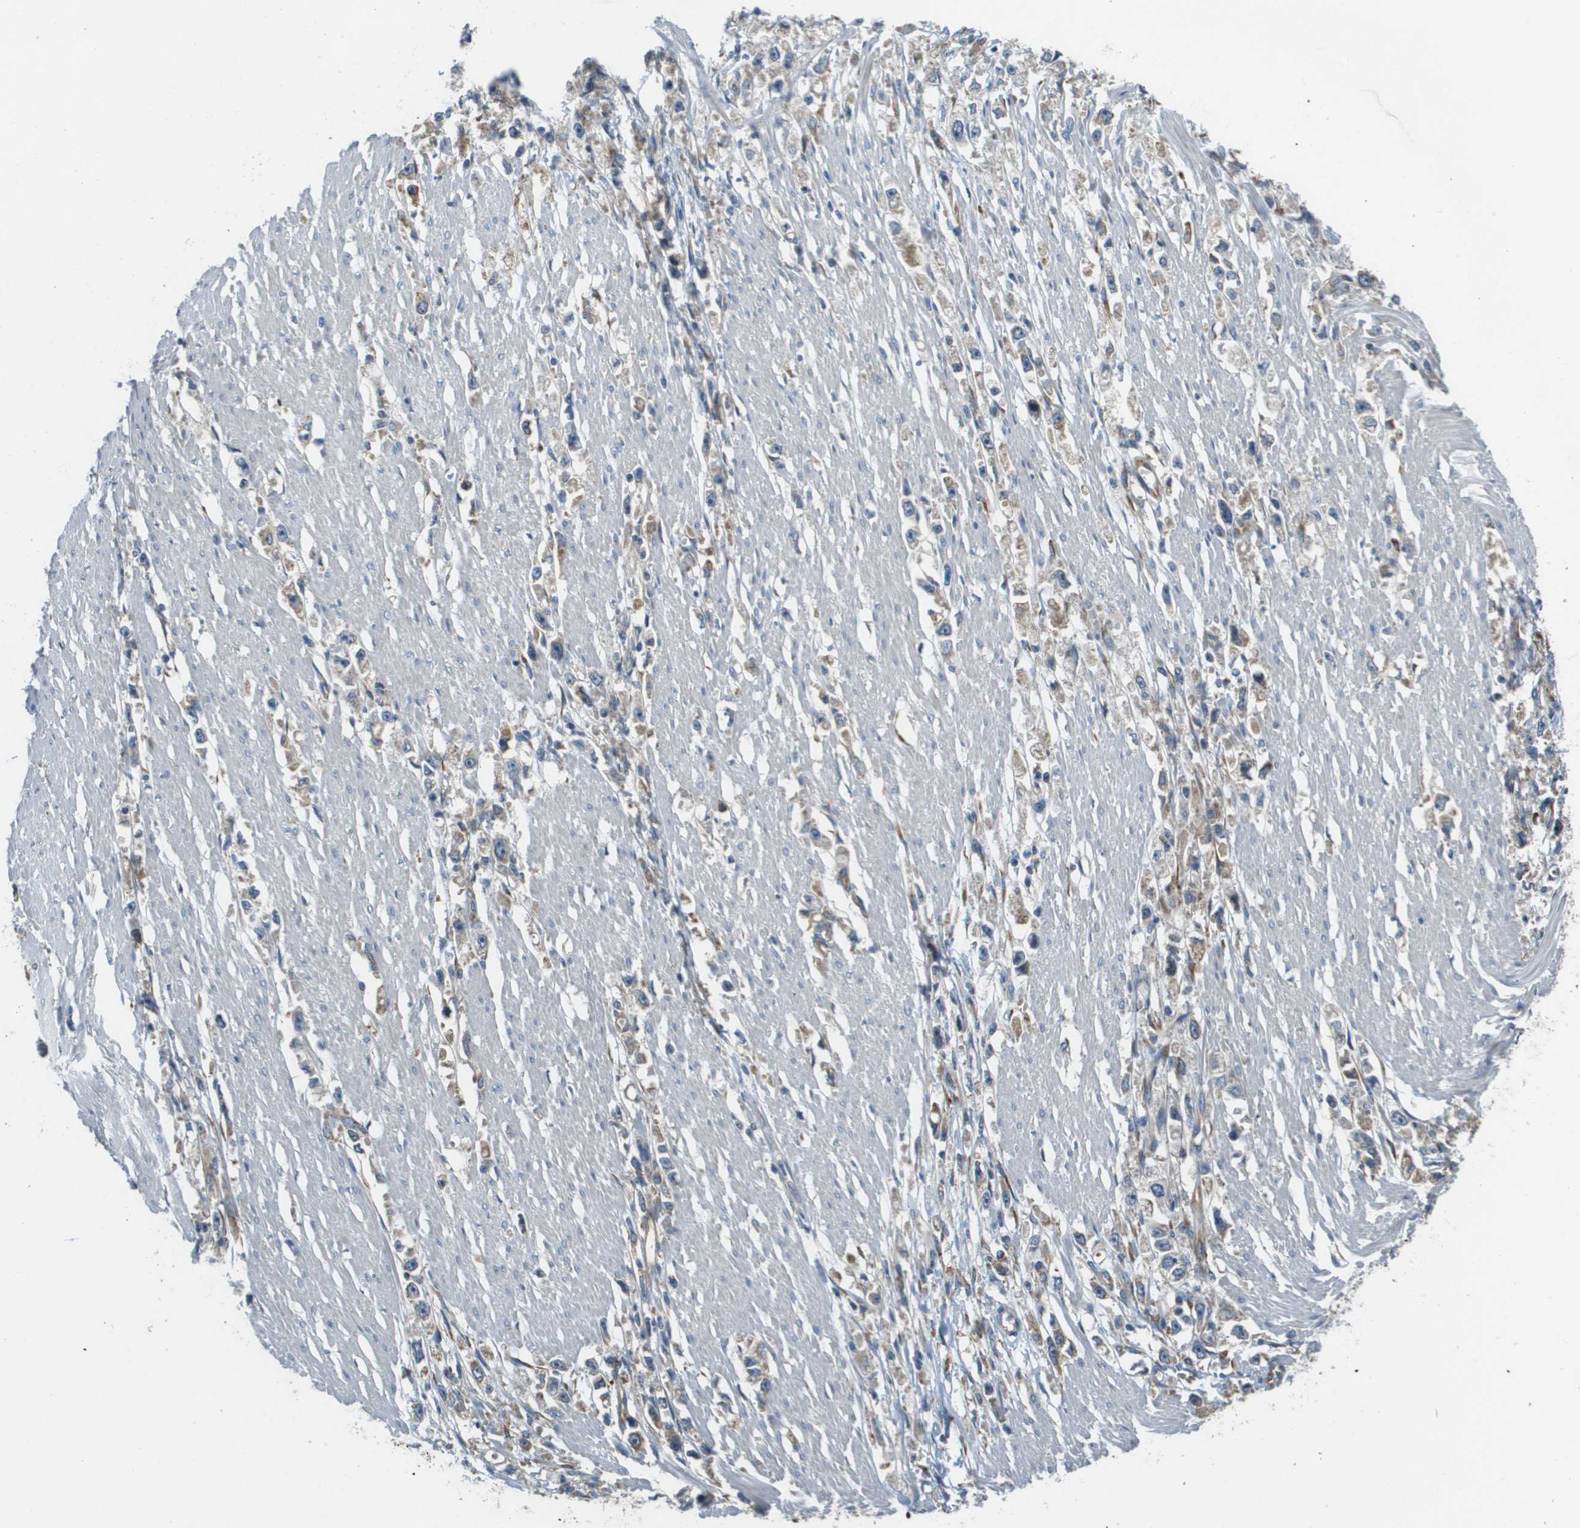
{"staining": {"intensity": "weak", "quantity": "25%-75%", "location": "cytoplasmic/membranous"}, "tissue": "stomach cancer", "cell_type": "Tumor cells", "image_type": "cancer", "snomed": [{"axis": "morphology", "description": "Adenocarcinoma, NOS"}, {"axis": "topography", "description": "Stomach"}], "caption": "IHC micrograph of neoplastic tissue: human adenocarcinoma (stomach) stained using IHC shows low levels of weak protein expression localized specifically in the cytoplasmic/membranous of tumor cells, appearing as a cytoplasmic/membranous brown color.", "gene": "SAMSN1", "patient": {"sex": "female", "age": 59}}